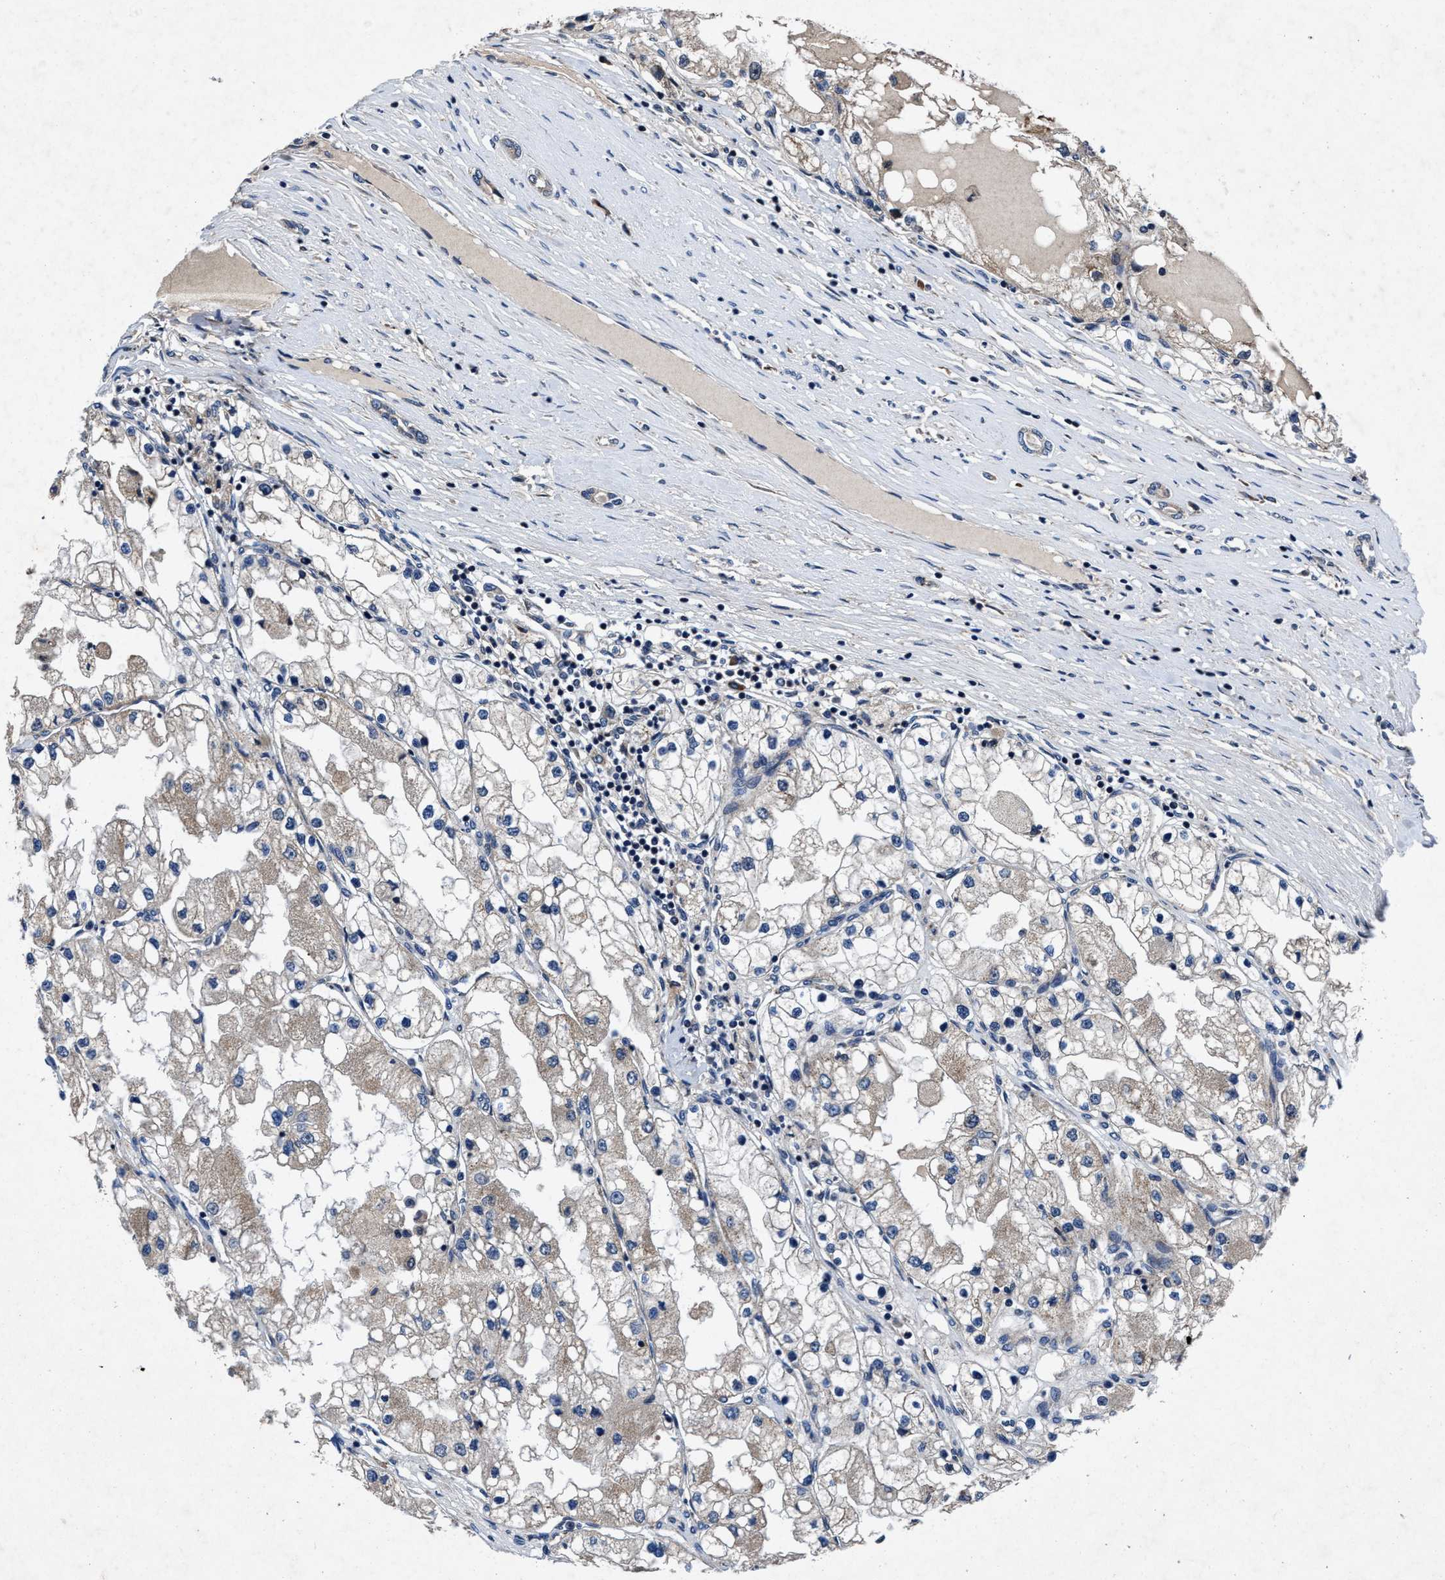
{"staining": {"intensity": "weak", "quantity": "<25%", "location": "cytoplasmic/membranous"}, "tissue": "renal cancer", "cell_type": "Tumor cells", "image_type": "cancer", "snomed": [{"axis": "morphology", "description": "Adenocarcinoma, NOS"}, {"axis": "topography", "description": "Kidney"}], "caption": "Immunohistochemical staining of renal adenocarcinoma exhibits no significant positivity in tumor cells.", "gene": "TMEM53", "patient": {"sex": "male", "age": 68}}